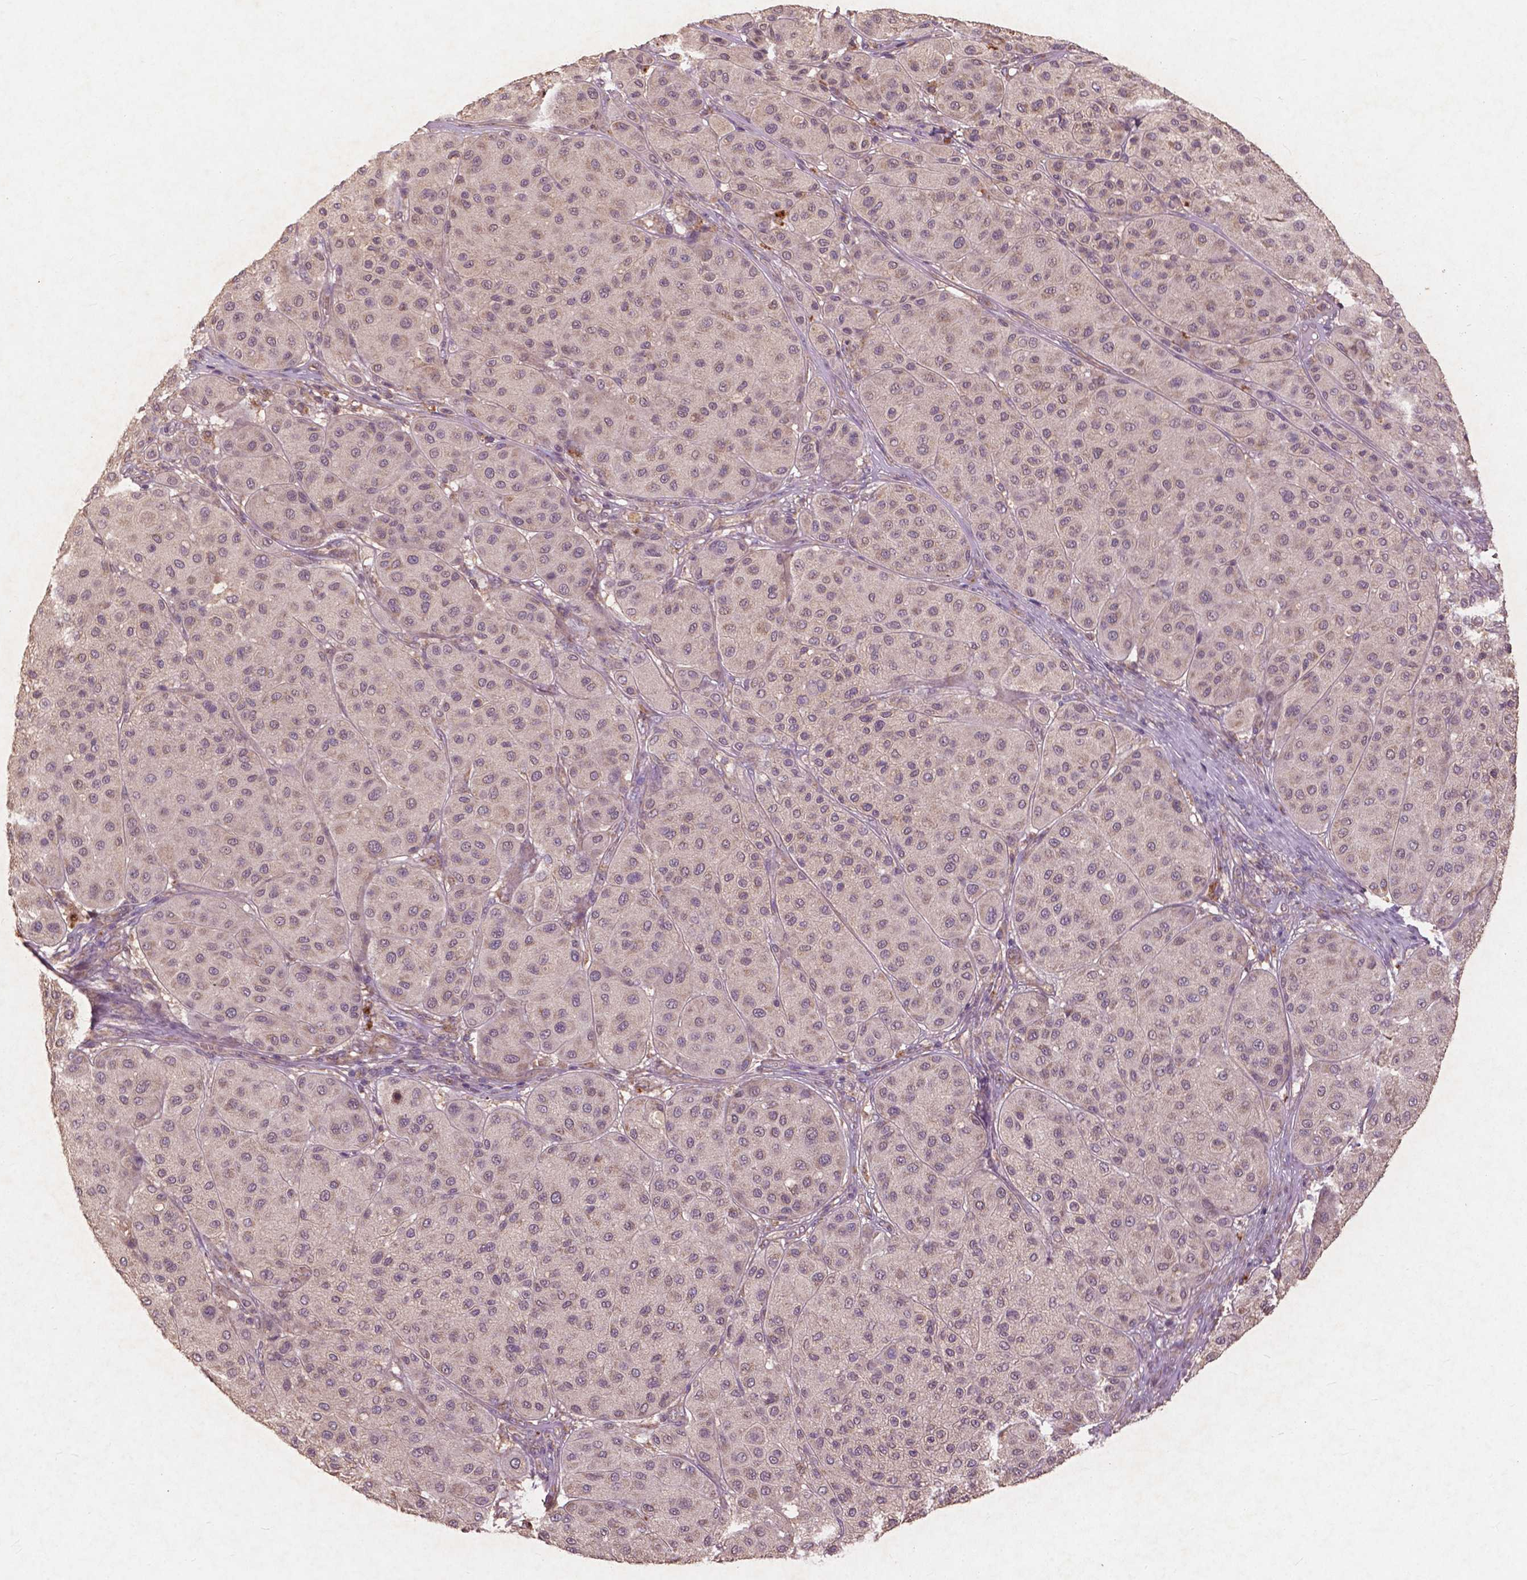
{"staining": {"intensity": "weak", "quantity": "25%-75%", "location": "cytoplasmic/membranous"}, "tissue": "melanoma", "cell_type": "Tumor cells", "image_type": "cancer", "snomed": [{"axis": "morphology", "description": "Malignant melanoma, Metastatic site"}, {"axis": "topography", "description": "Smooth muscle"}], "caption": "Immunohistochemistry (IHC) histopathology image of melanoma stained for a protein (brown), which demonstrates low levels of weak cytoplasmic/membranous expression in approximately 25%-75% of tumor cells.", "gene": "ST6GALNAC5", "patient": {"sex": "male", "age": 41}}